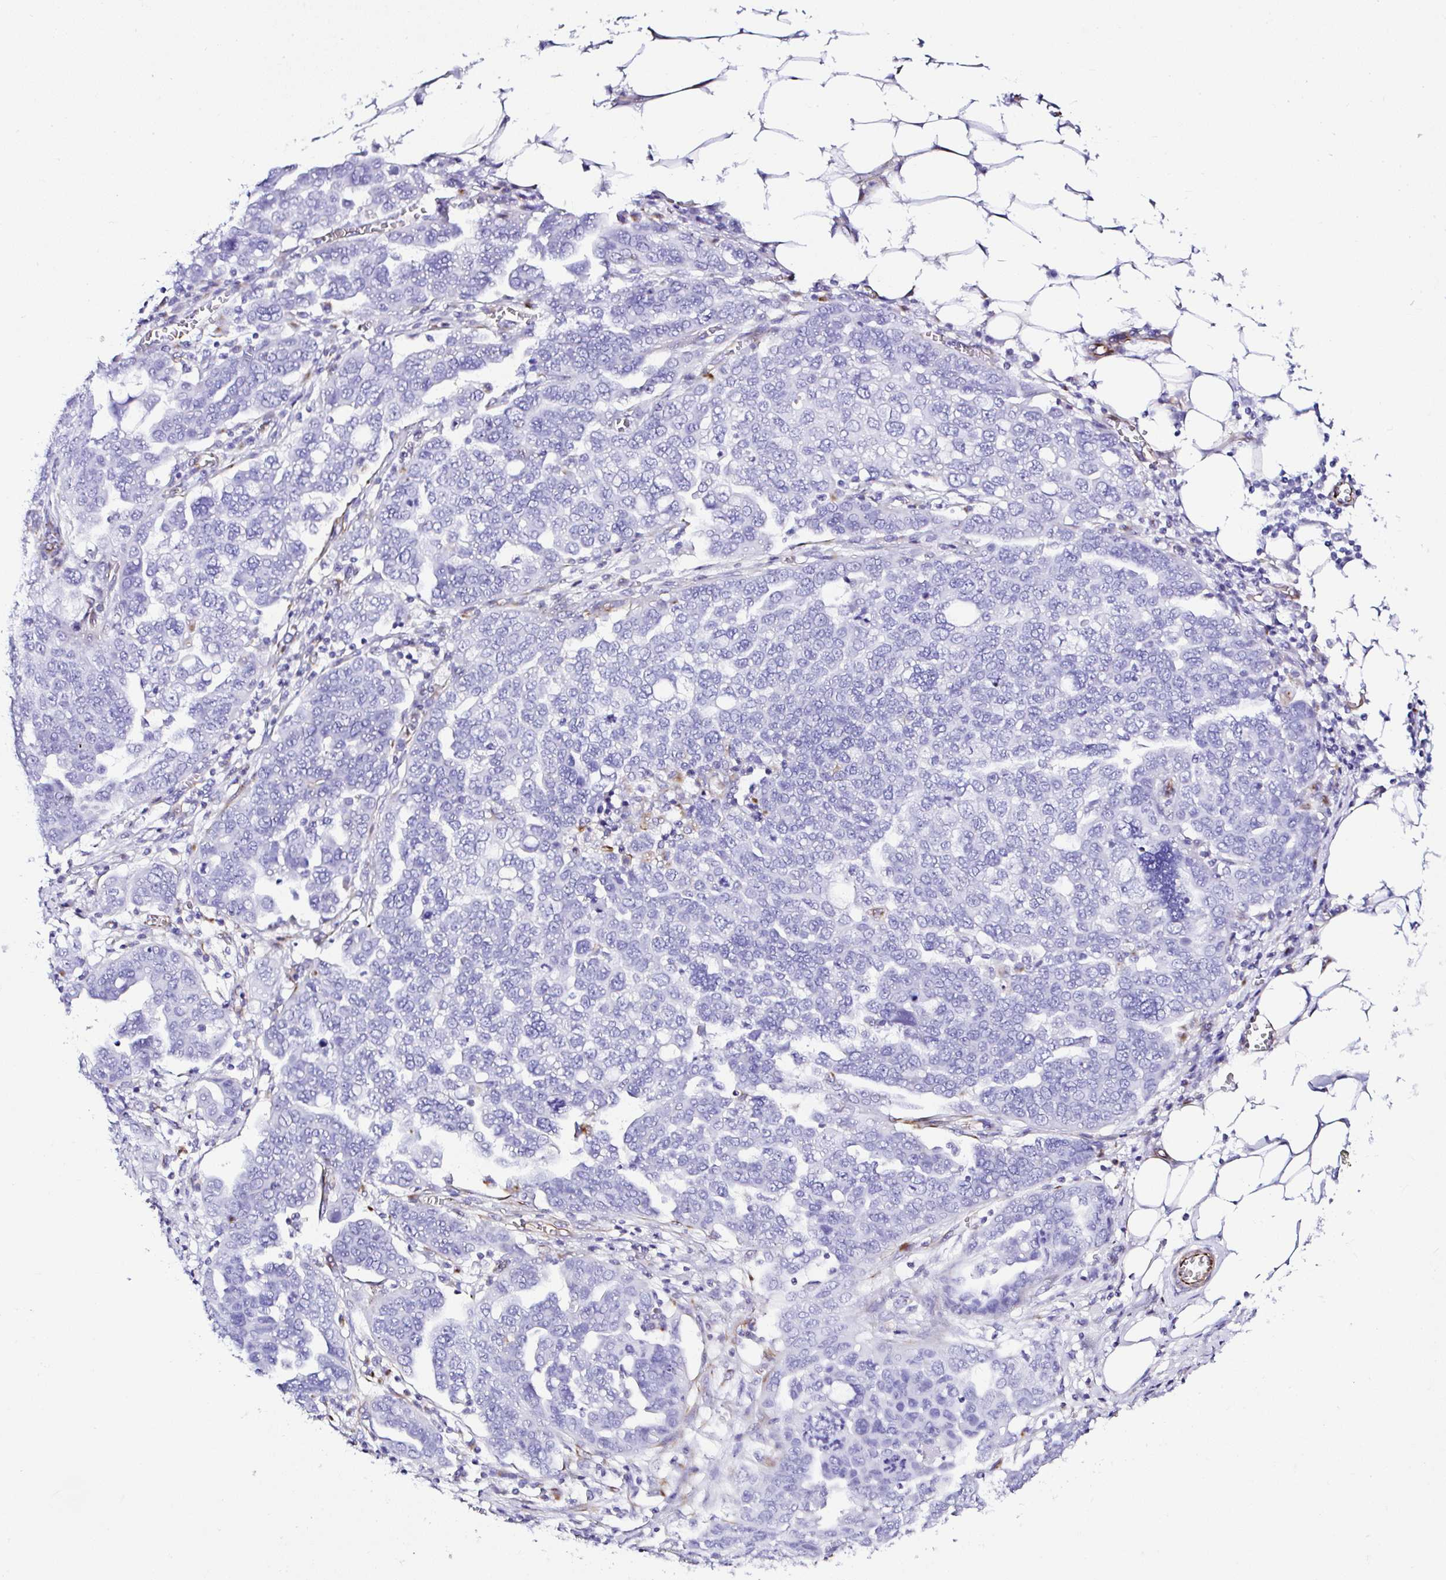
{"staining": {"intensity": "negative", "quantity": "none", "location": "none"}, "tissue": "ovarian cancer", "cell_type": "Tumor cells", "image_type": "cancer", "snomed": [{"axis": "morphology", "description": "Cystadenocarcinoma, serous, NOS"}, {"axis": "topography", "description": "Ovary"}], "caption": "Immunohistochemistry (IHC) of human ovarian cancer displays no expression in tumor cells. The staining was performed using DAB to visualize the protein expression in brown, while the nuclei were stained in blue with hematoxylin (Magnification: 20x).", "gene": "DEPDC5", "patient": {"sex": "female", "age": 59}}